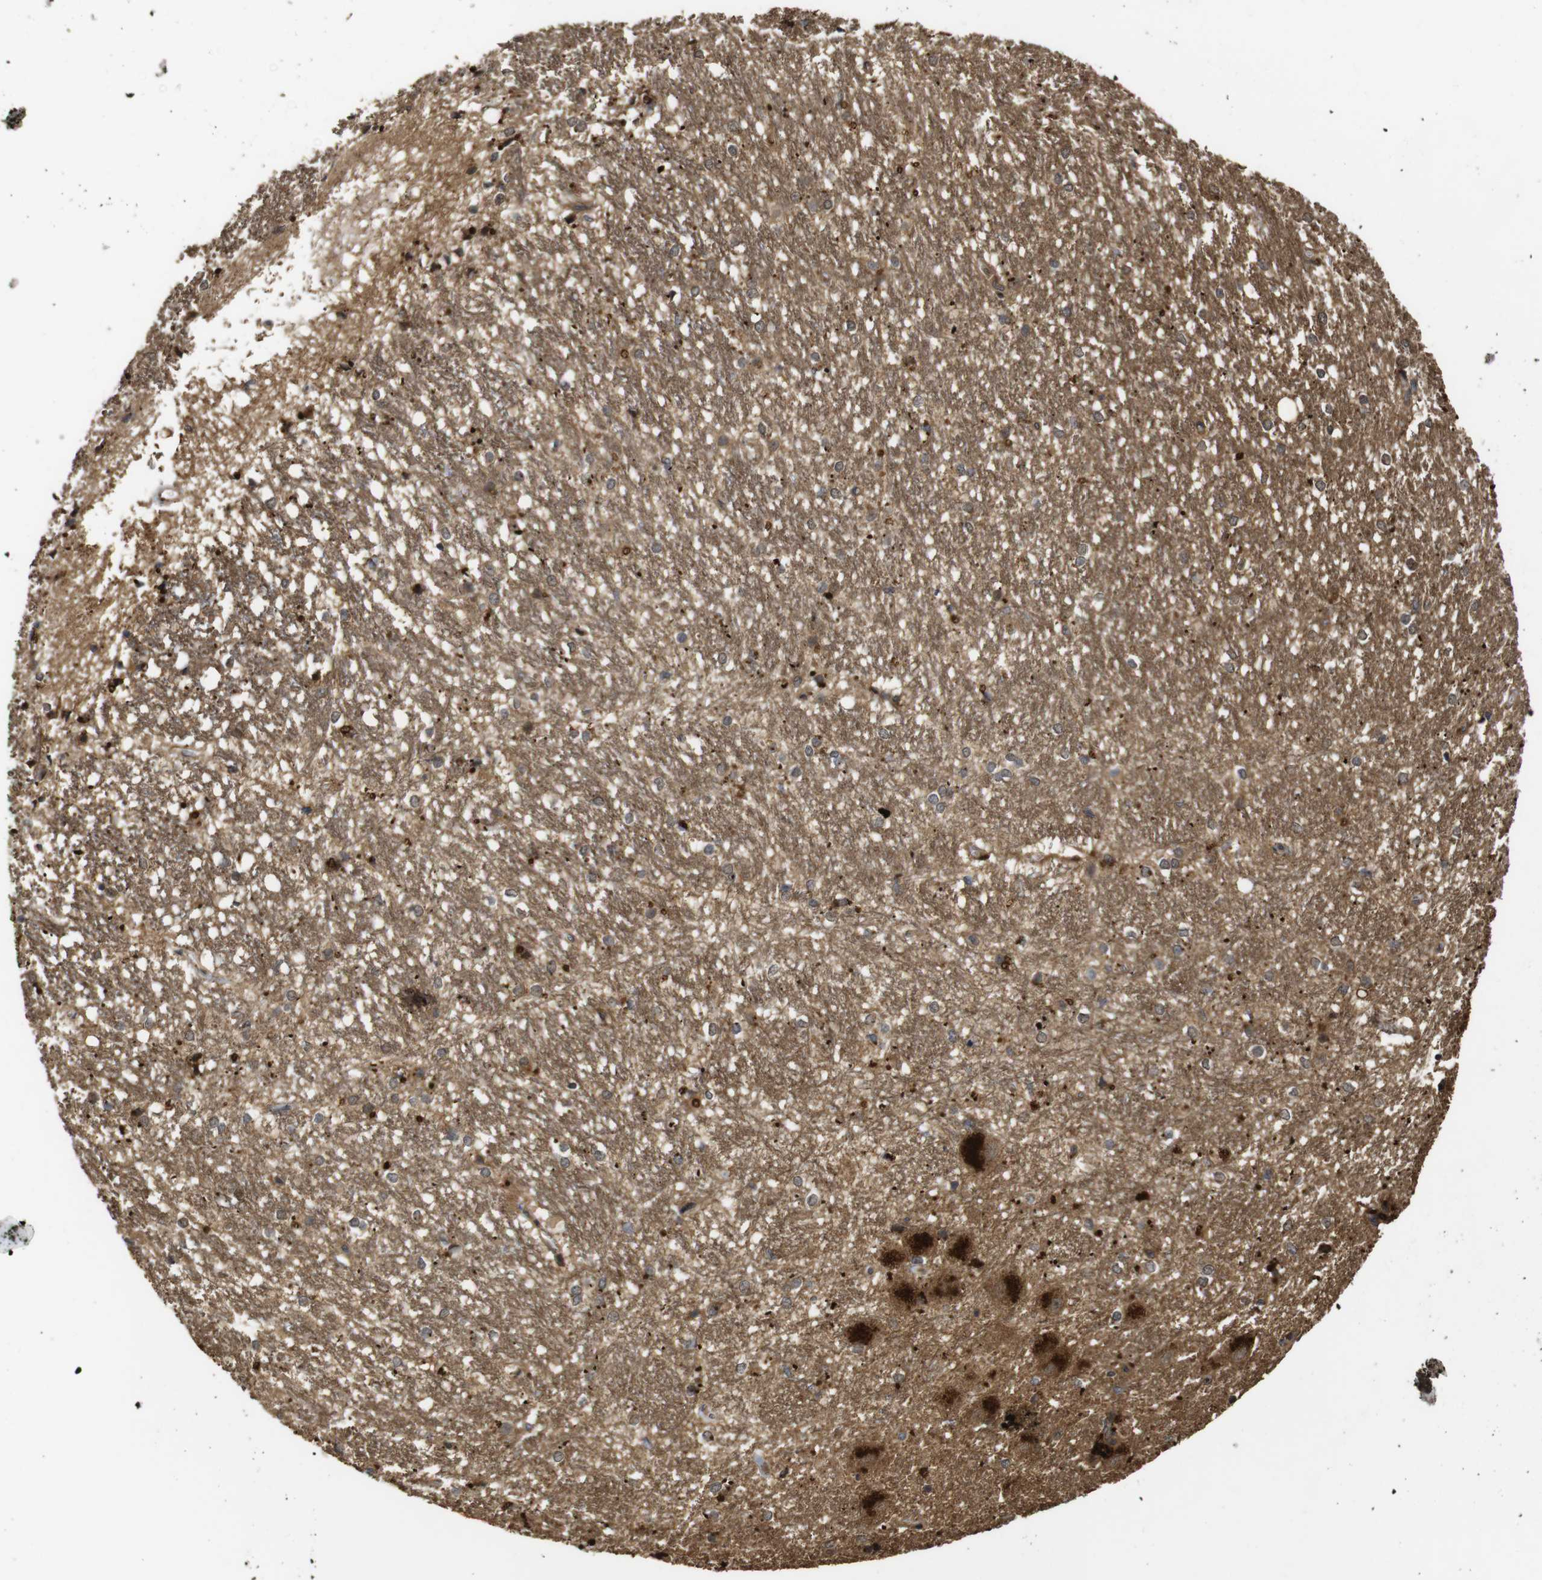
{"staining": {"intensity": "moderate", "quantity": "25%-75%", "location": "cytoplasmic/membranous"}, "tissue": "hippocampus", "cell_type": "Glial cells", "image_type": "normal", "snomed": [{"axis": "morphology", "description": "Normal tissue, NOS"}, {"axis": "topography", "description": "Hippocampus"}], "caption": "Brown immunohistochemical staining in normal hippocampus demonstrates moderate cytoplasmic/membranous positivity in approximately 25%-75% of glial cells. The protein of interest is shown in brown color, while the nuclei are stained blue.", "gene": "PTPN14", "patient": {"sex": "female", "age": 19}}